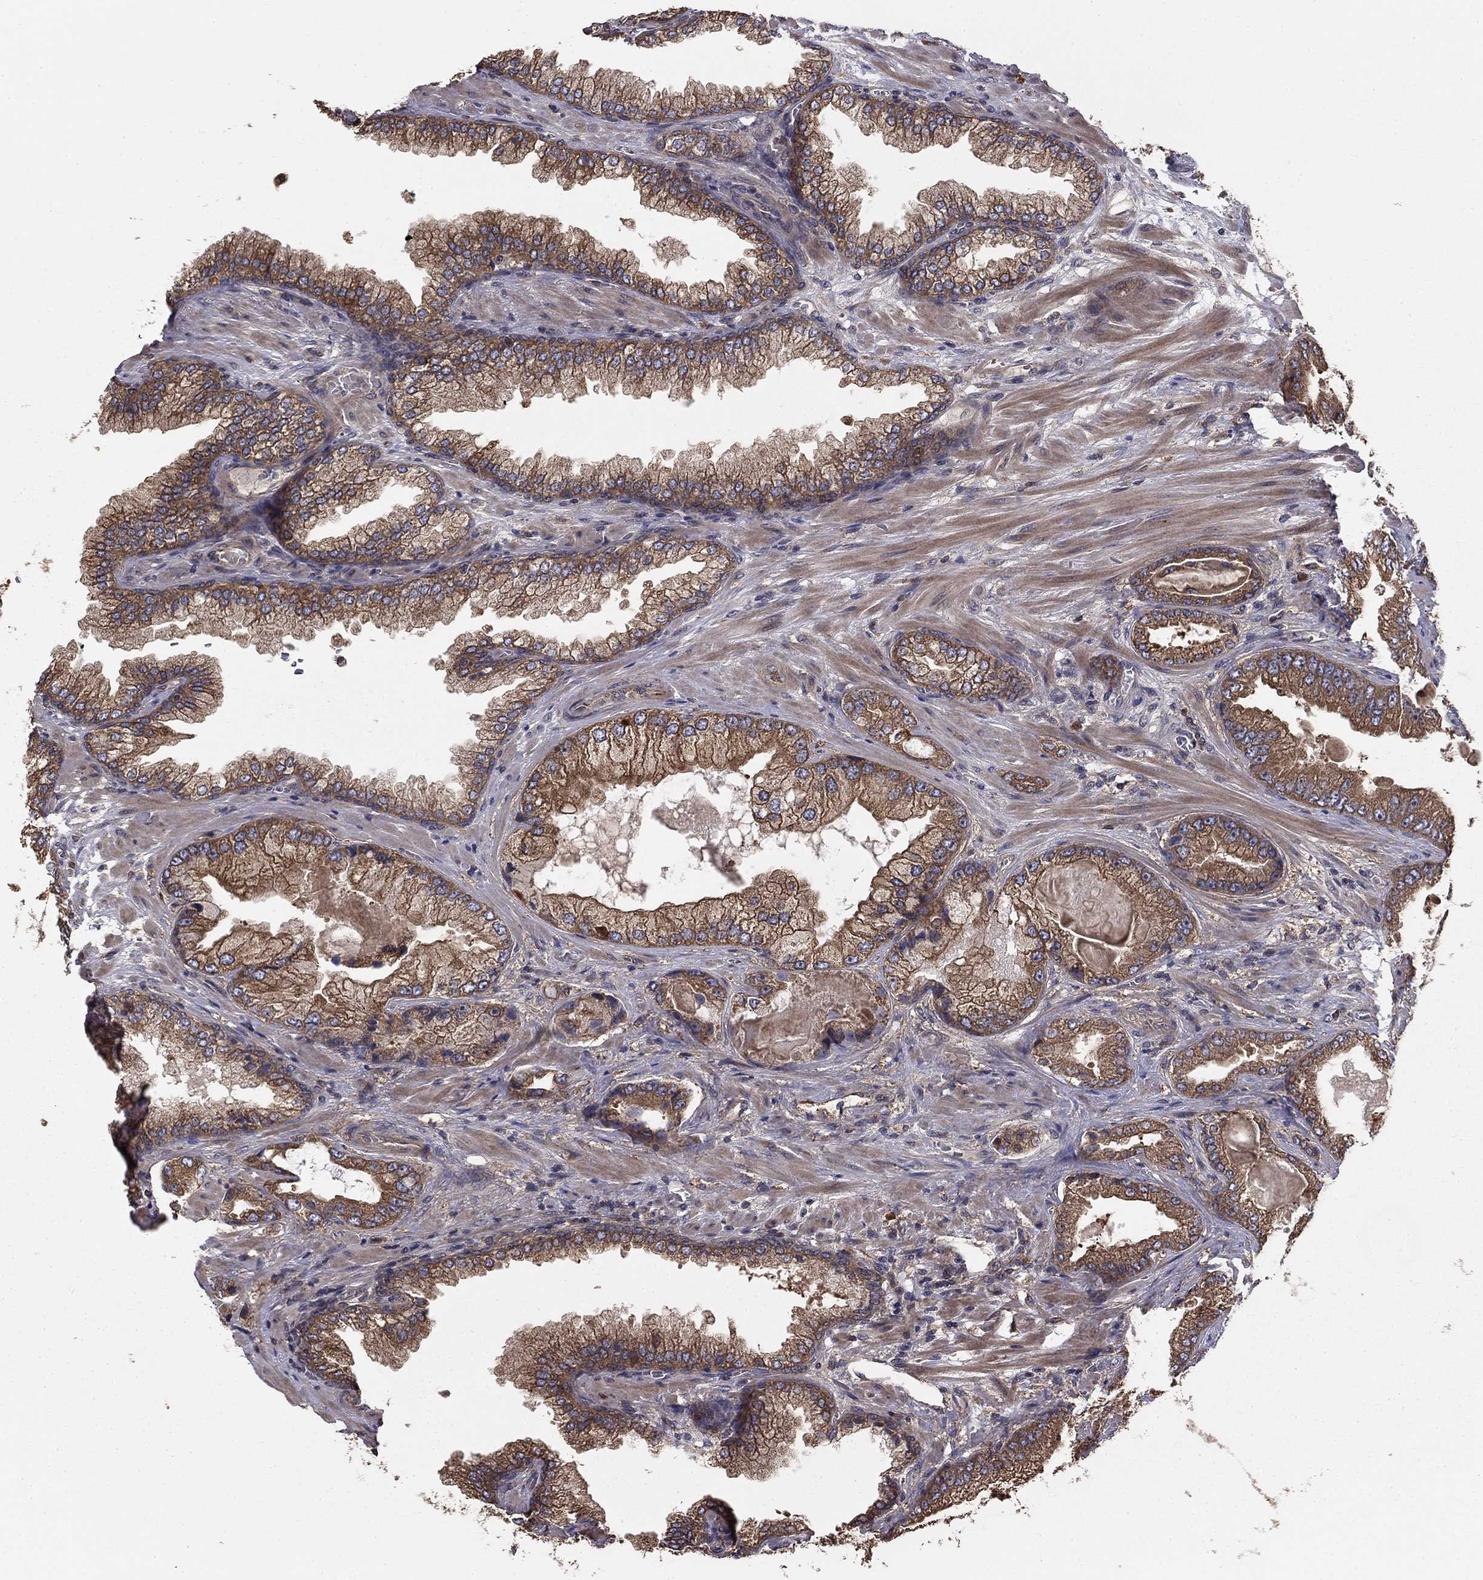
{"staining": {"intensity": "moderate", "quantity": "25%-75%", "location": "cytoplasmic/membranous"}, "tissue": "prostate cancer", "cell_type": "Tumor cells", "image_type": "cancer", "snomed": [{"axis": "morphology", "description": "Adenocarcinoma, Low grade"}, {"axis": "topography", "description": "Prostate"}], "caption": "Prostate adenocarcinoma (low-grade) stained with IHC shows moderate cytoplasmic/membranous expression in about 25%-75% of tumor cells.", "gene": "BABAM2", "patient": {"sex": "male", "age": 57}}